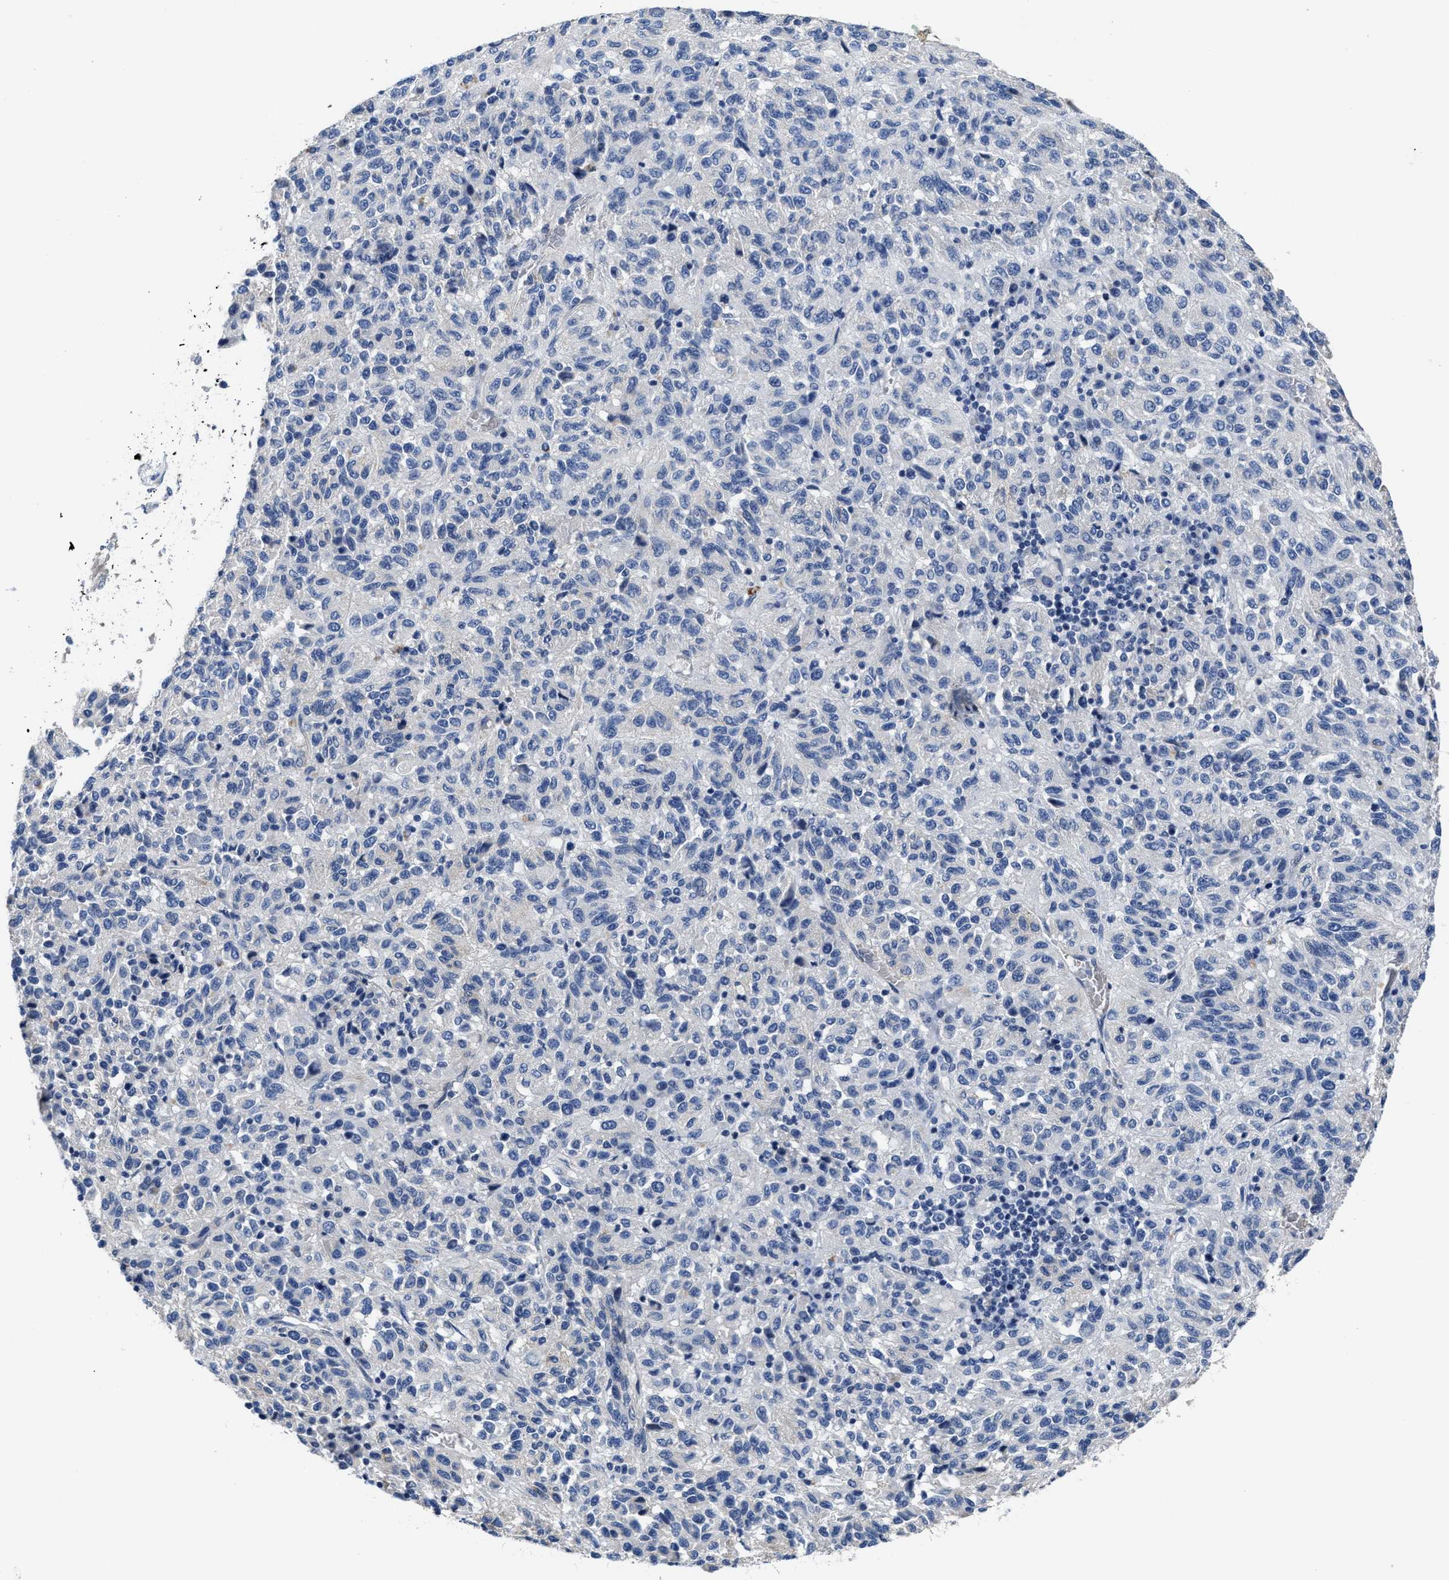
{"staining": {"intensity": "negative", "quantity": "none", "location": "none"}, "tissue": "melanoma", "cell_type": "Tumor cells", "image_type": "cancer", "snomed": [{"axis": "morphology", "description": "Malignant melanoma, Metastatic site"}, {"axis": "topography", "description": "Lung"}], "caption": "Malignant melanoma (metastatic site) was stained to show a protein in brown. There is no significant positivity in tumor cells. (DAB immunohistochemistry with hematoxylin counter stain).", "gene": "GHITM", "patient": {"sex": "male", "age": 64}}